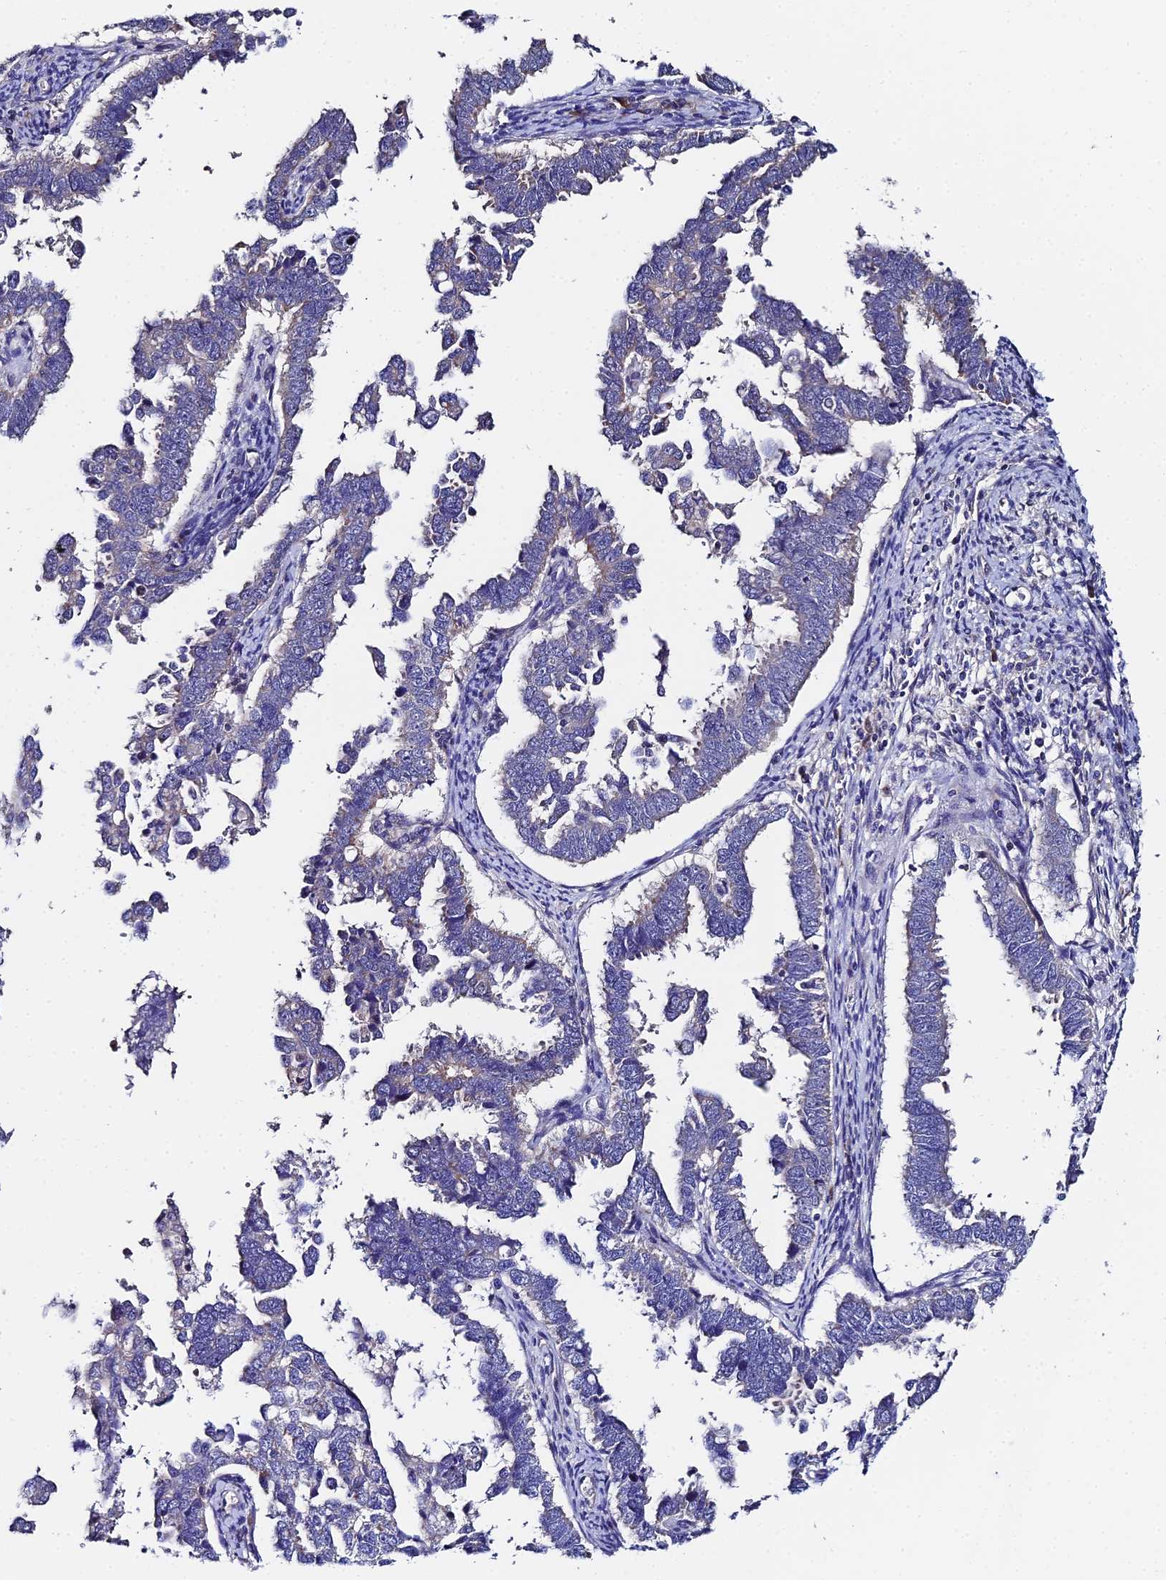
{"staining": {"intensity": "negative", "quantity": "none", "location": "none"}, "tissue": "endometrial cancer", "cell_type": "Tumor cells", "image_type": "cancer", "snomed": [{"axis": "morphology", "description": "Adenocarcinoma, NOS"}, {"axis": "topography", "description": "Endometrium"}], "caption": "This photomicrograph is of endometrial cancer stained with immunohistochemistry to label a protein in brown with the nuclei are counter-stained blue. There is no positivity in tumor cells.", "gene": "UBE2L3", "patient": {"sex": "female", "age": 75}}